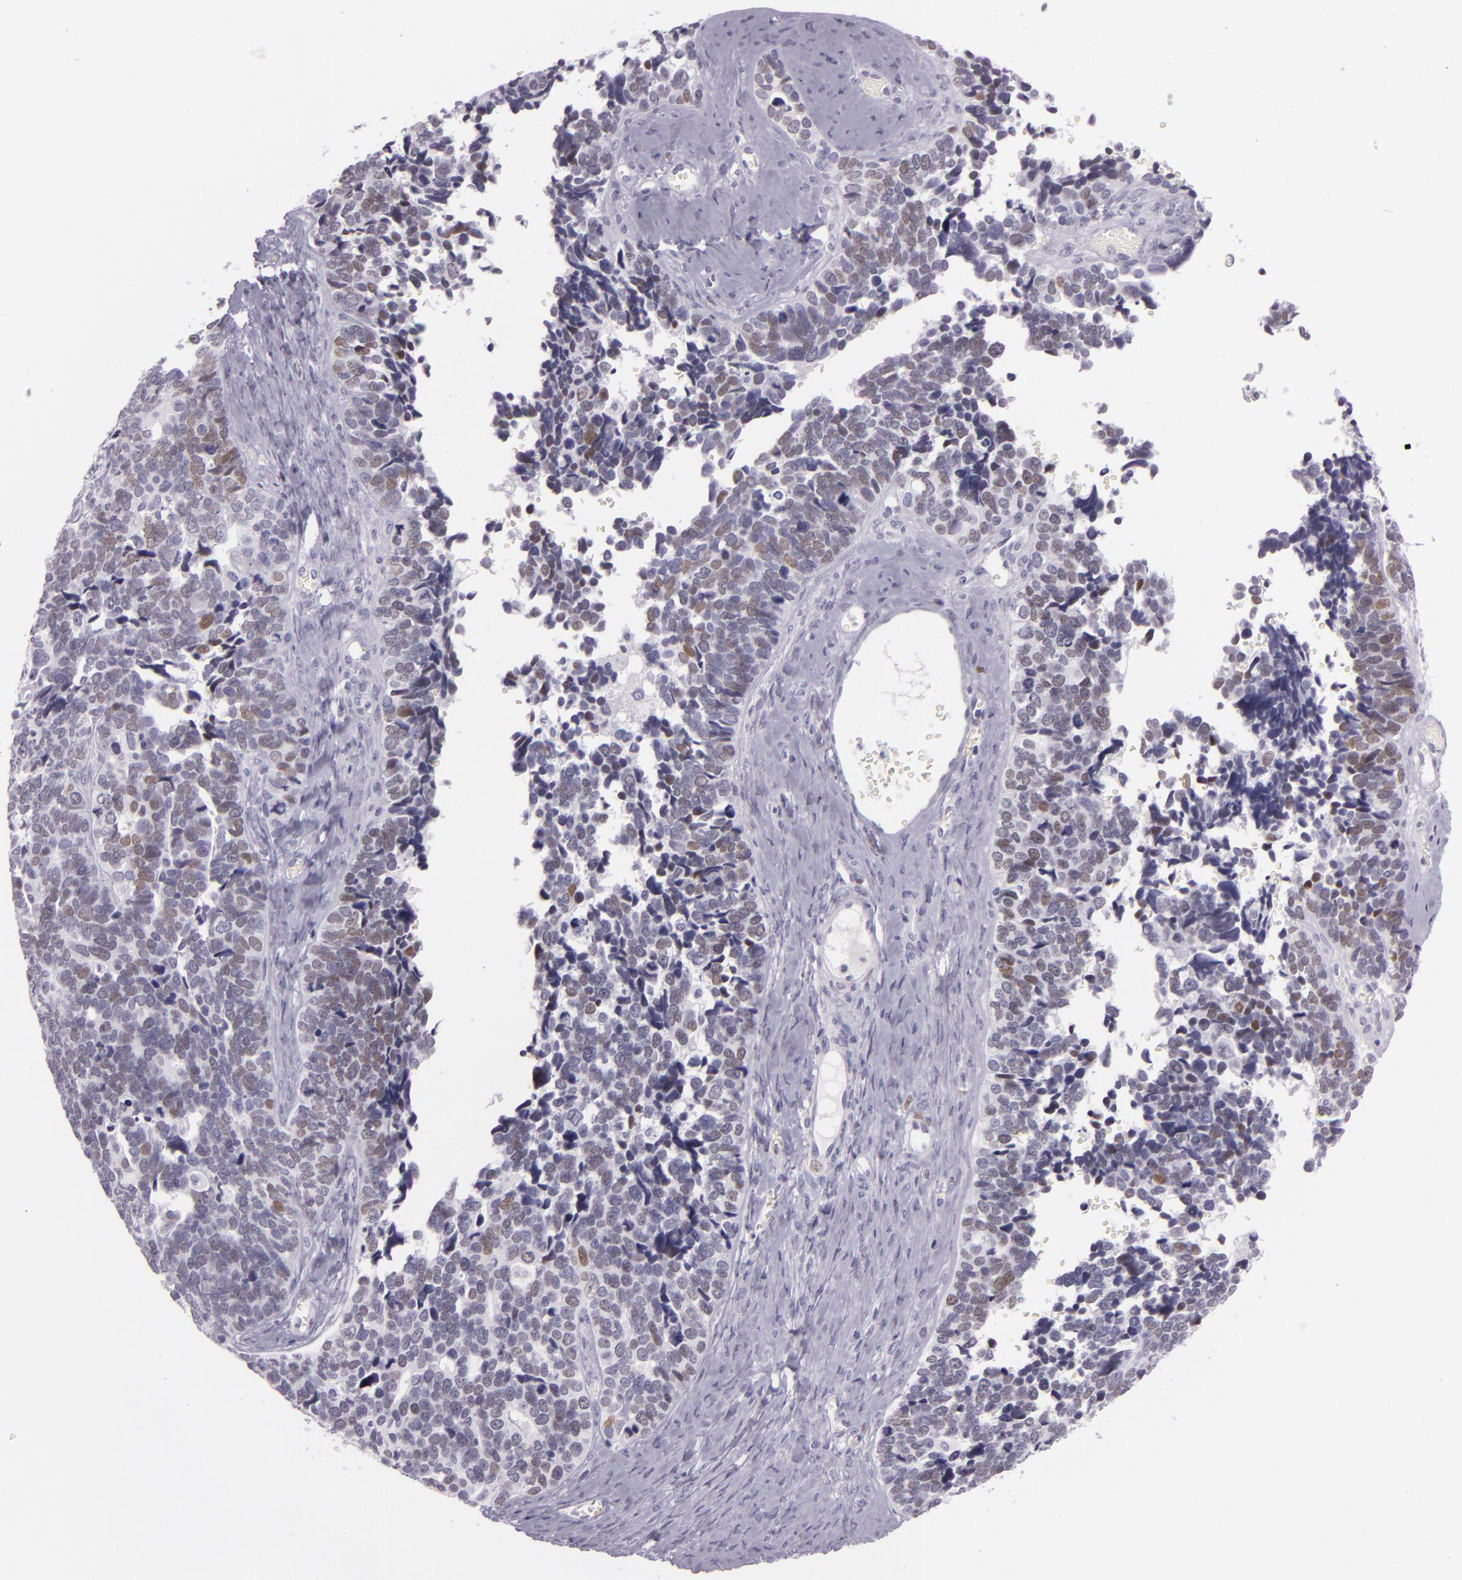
{"staining": {"intensity": "moderate", "quantity": "<25%", "location": "nuclear"}, "tissue": "ovarian cancer", "cell_type": "Tumor cells", "image_type": "cancer", "snomed": [{"axis": "morphology", "description": "Cystadenocarcinoma, serous, NOS"}, {"axis": "topography", "description": "Ovary"}], "caption": "Ovarian cancer (serous cystadenocarcinoma) stained with immunohistochemistry displays moderate nuclear staining in about <25% of tumor cells. The staining is performed using DAB brown chromogen to label protein expression. The nuclei are counter-stained blue using hematoxylin.", "gene": "MCM3", "patient": {"sex": "female", "age": 77}}